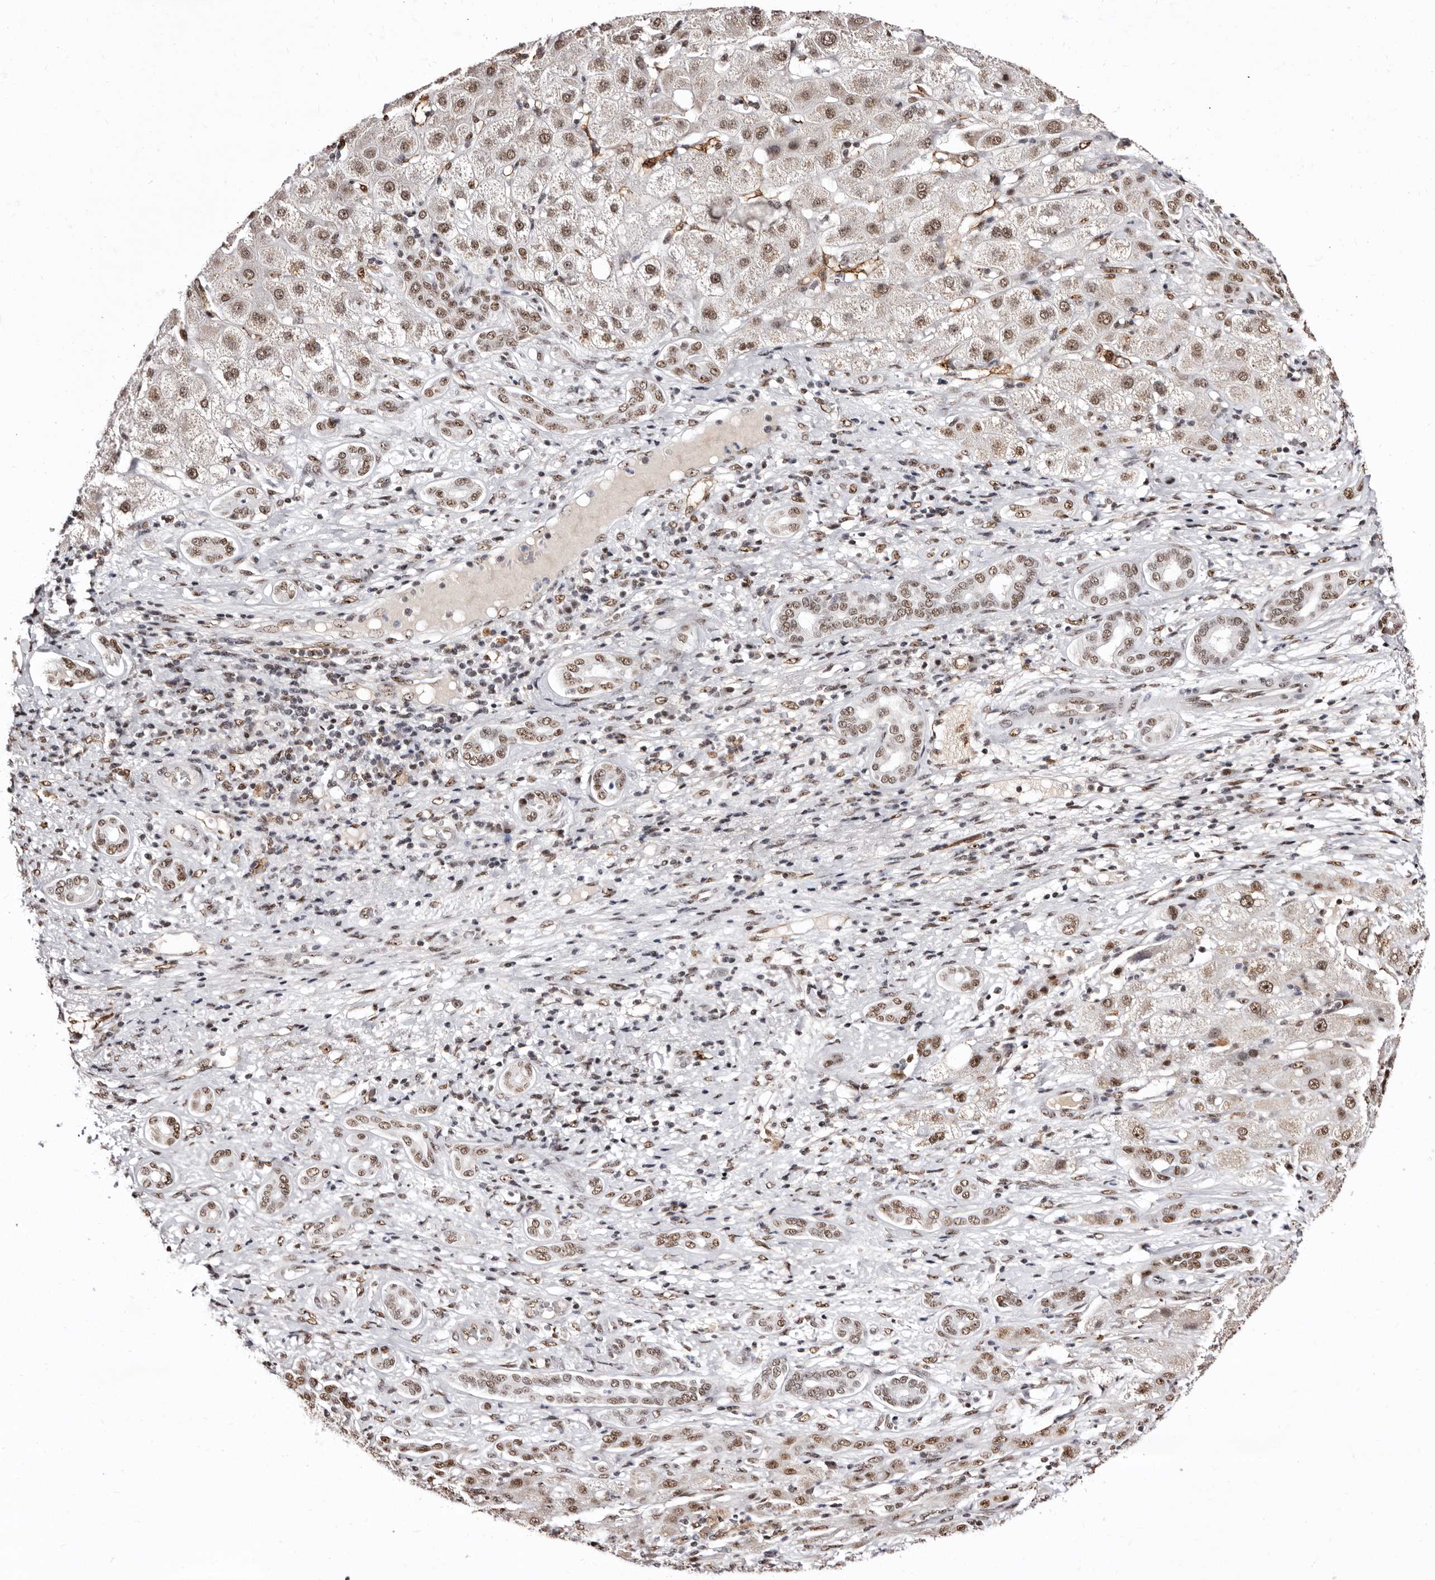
{"staining": {"intensity": "weak", "quantity": ">75%", "location": "nuclear"}, "tissue": "liver cancer", "cell_type": "Tumor cells", "image_type": "cancer", "snomed": [{"axis": "morphology", "description": "Carcinoma, Hepatocellular, NOS"}, {"axis": "topography", "description": "Liver"}], "caption": "Immunohistochemical staining of human liver hepatocellular carcinoma reveals low levels of weak nuclear protein expression in approximately >75% of tumor cells.", "gene": "ANAPC11", "patient": {"sex": "male", "age": 65}}